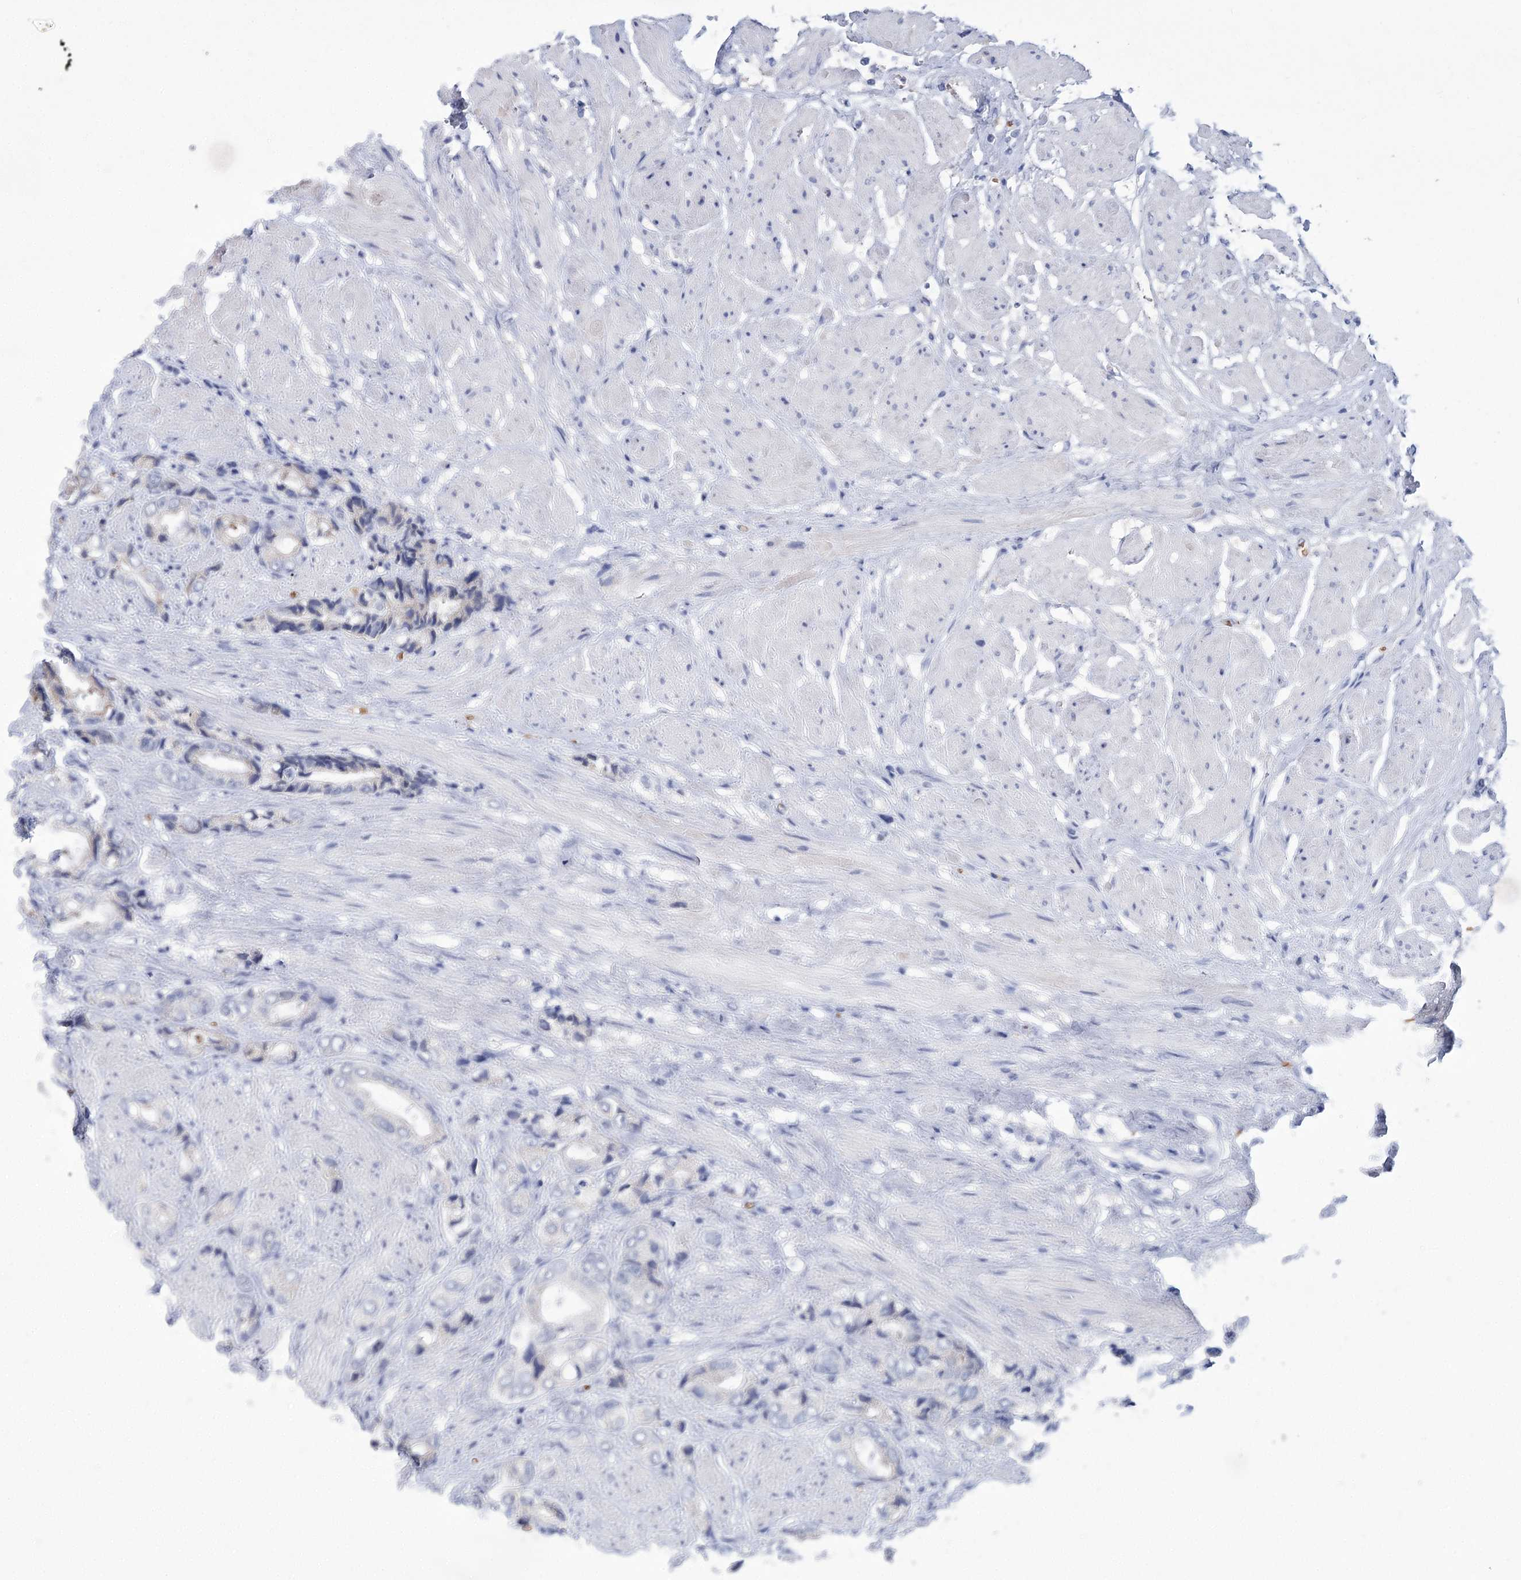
{"staining": {"intensity": "negative", "quantity": "none", "location": "none"}, "tissue": "prostate cancer", "cell_type": "Tumor cells", "image_type": "cancer", "snomed": [{"axis": "morphology", "description": "Adenocarcinoma, High grade"}, {"axis": "topography", "description": "Prostate"}], "caption": "A high-resolution histopathology image shows immunohistochemistry (IHC) staining of prostate cancer, which reveals no significant staining in tumor cells.", "gene": "HBA1", "patient": {"sex": "male", "age": 61}}